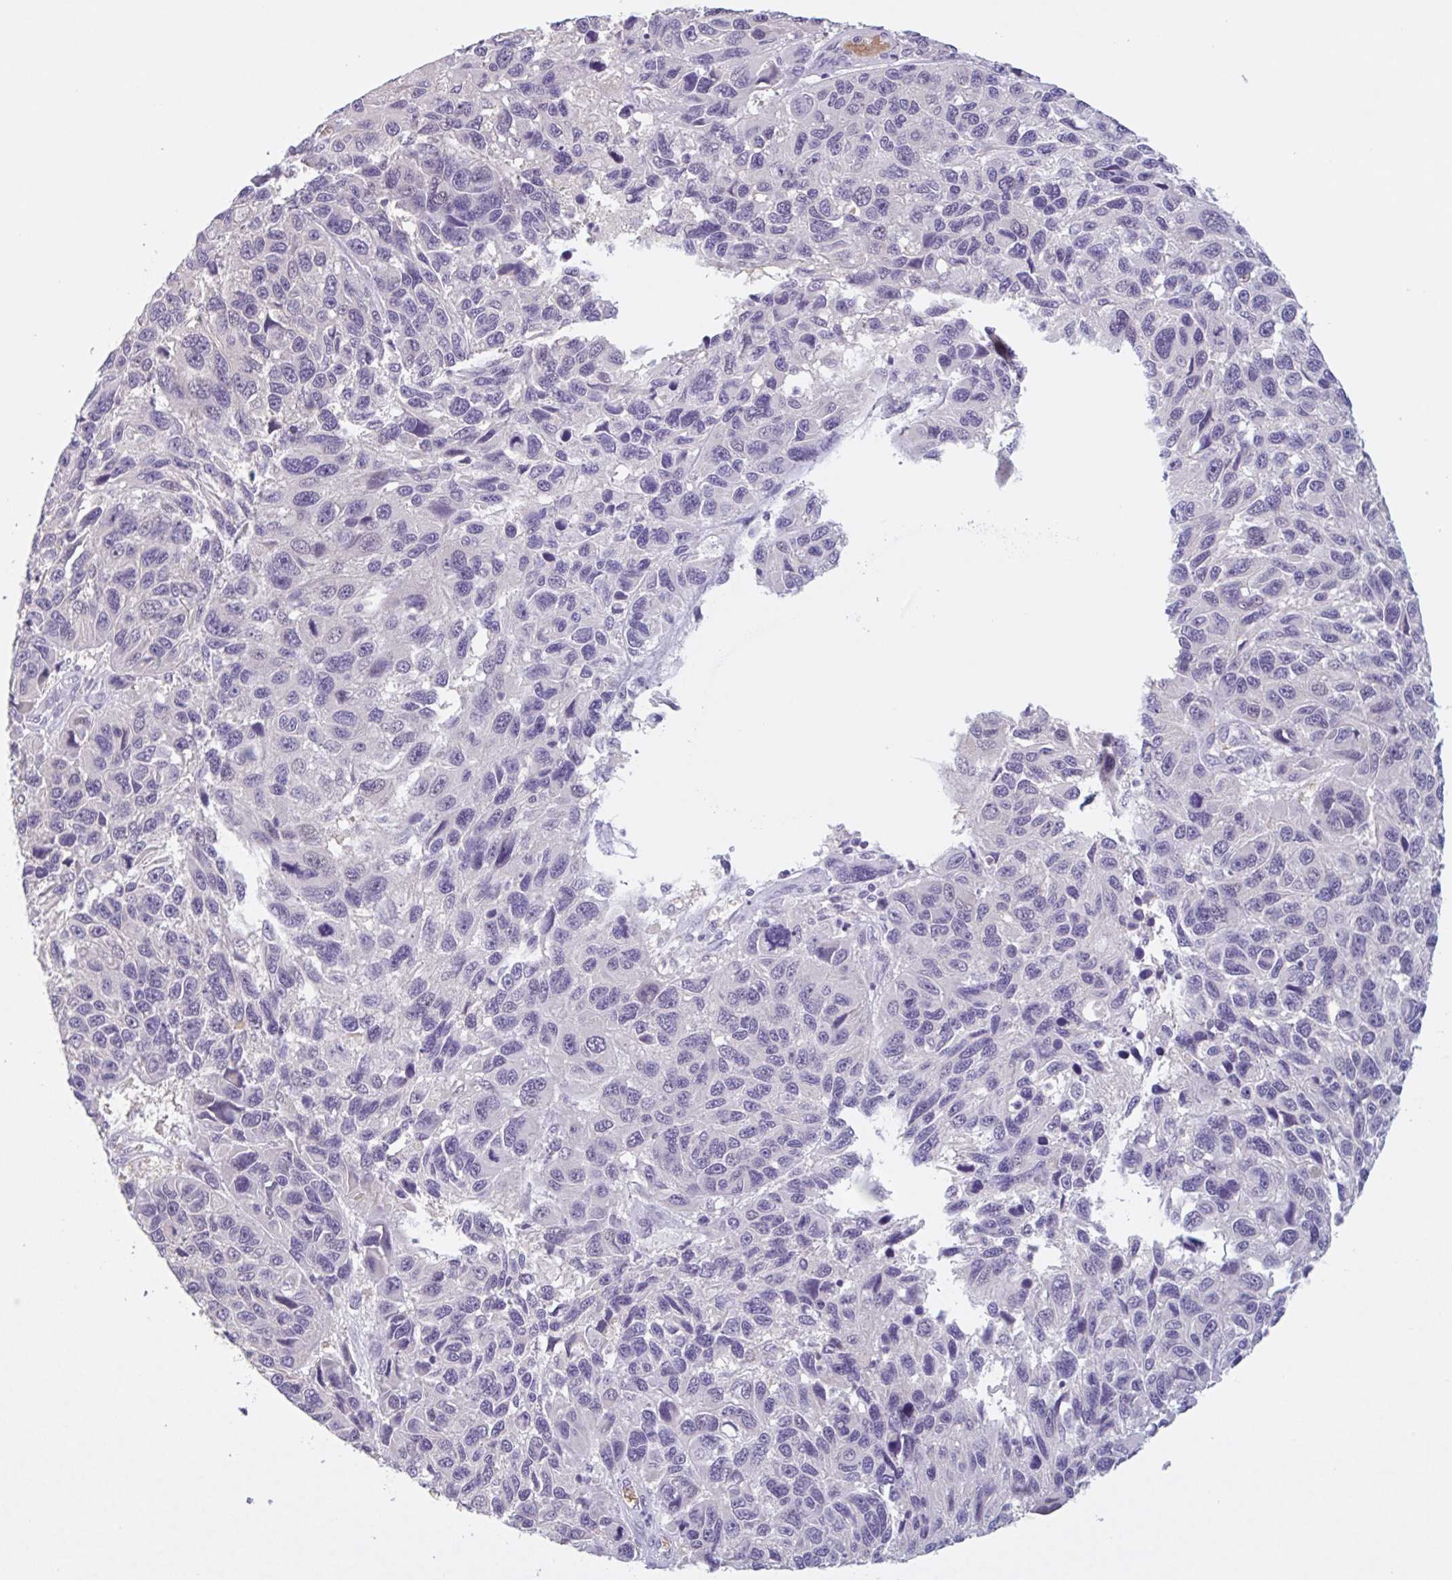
{"staining": {"intensity": "negative", "quantity": "none", "location": "none"}, "tissue": "melanoma", "cell_type": "Tumor cells", "image_type": "cancer", "snomed": [{"axis": "morphology", "description": "Malignant melanoma, NOS"}, {"axis": "topography", "description": "Skin"}], "caption": "DAB immunohistochemical staining of human melanoma exhibits no significant positivity in tumor cells.", "gene": "RHAG", "patient": {"sex": "male", "age": 53}}